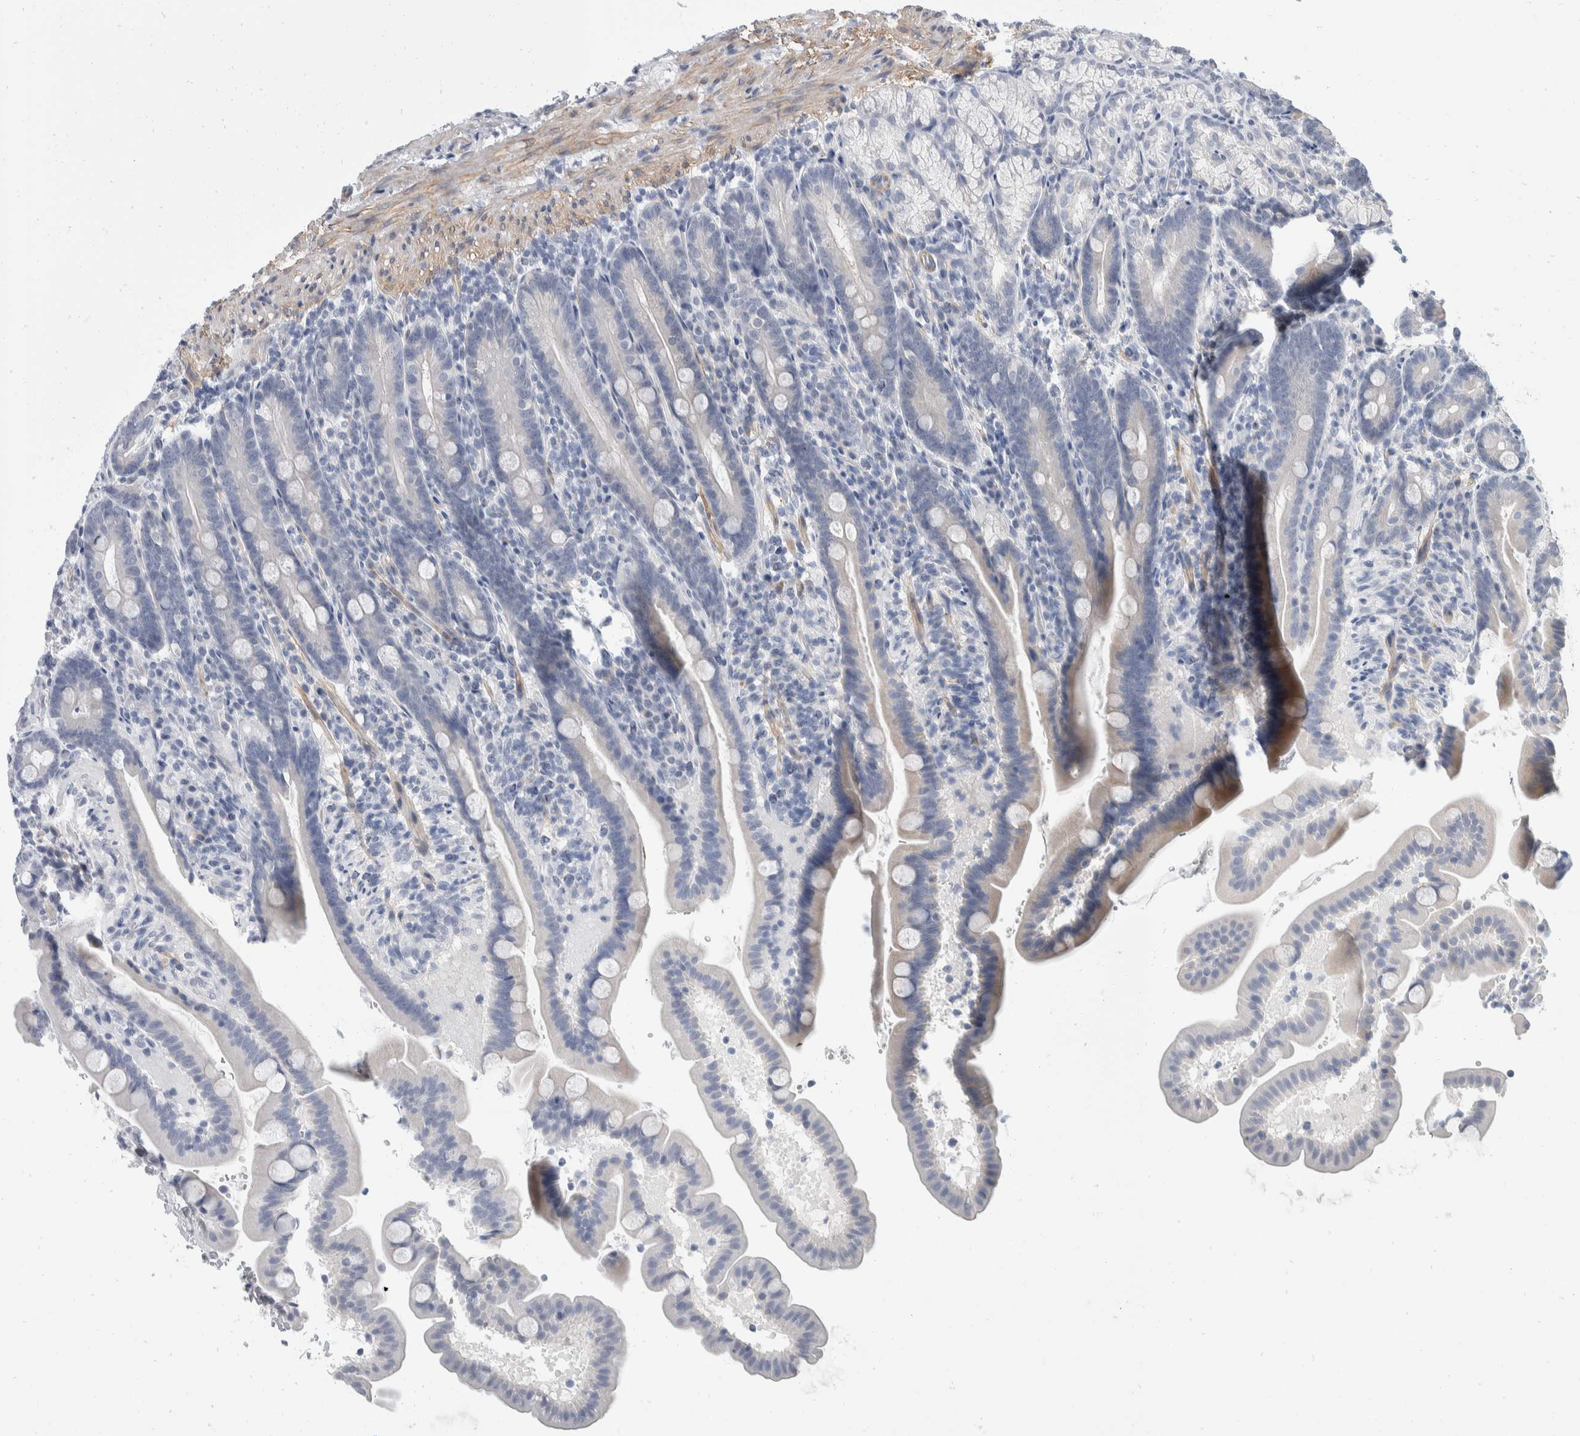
{"staining": {"intensity": "weak", "quantity": "<25%", "location": "cytoplasmic/membranous"}, "tissue": "duodenum", "cell_type": "Glandular cells", "image_type": "normal", "snomed": [{"axis": "morphology", "description": "Normal tissue, NOS"}, {"axis": "topography", "description": "Duodenum"}], "caption": "The immunohistochemistry (IHC) histopathology image has no significant positivity in glandular cells of duodenum.", "gene": "CATSPERD", "patient": {"sex": "male", "age": 54}}